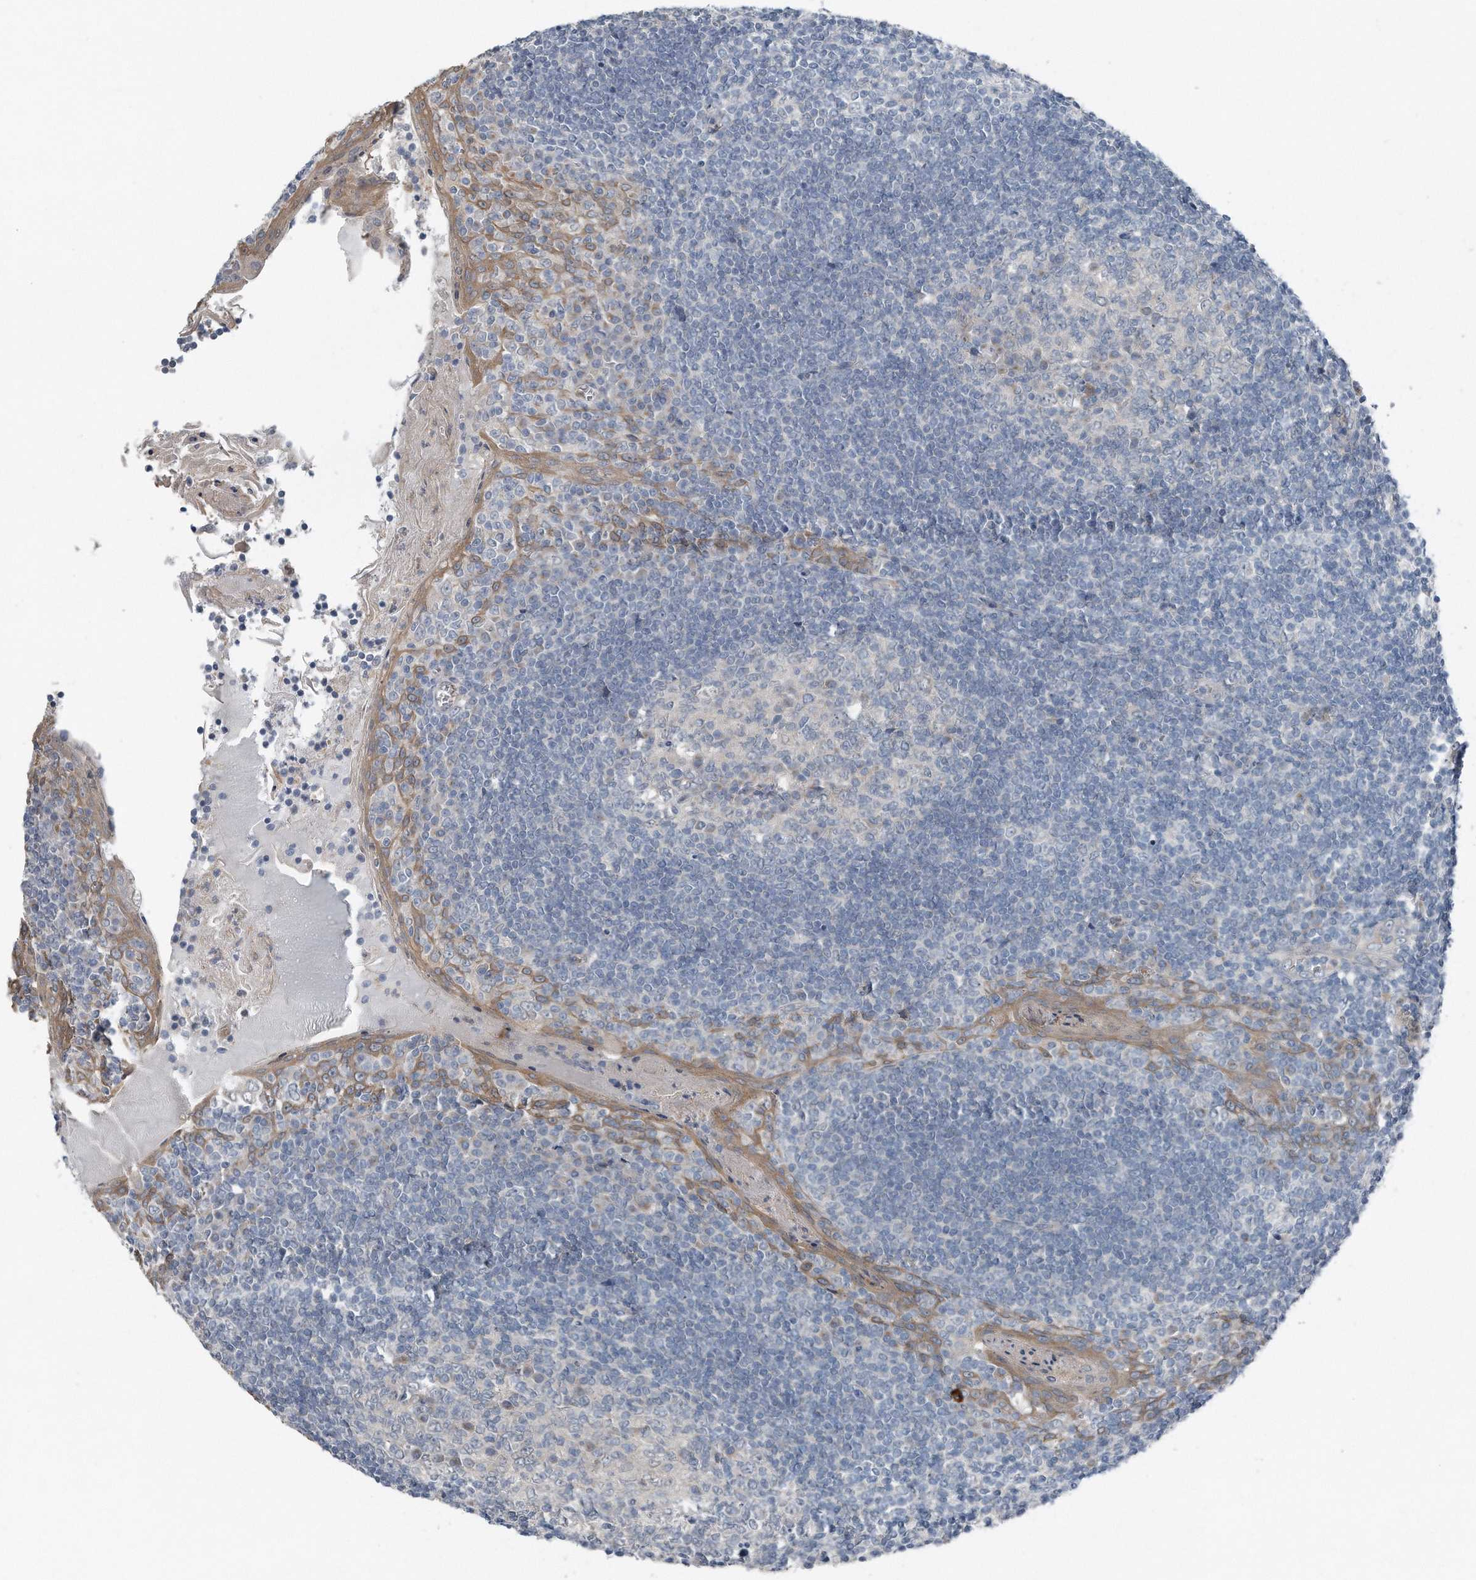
{"staining": {"intensity": "negative", "quantity": "none", "location": "none"}, "tissue": "tonsil", "cell_type": "Germinal center cells", "image_type": "normal", "snomed": [{"axis": "morphology", "description": "Normal tissue, NOS"}, {"axis": "topography", "description": "Tonsil"}], "caption": "A photomicrograph of tonsil stained for a protein reveals no brown staining in germinal center cells. (Brightfield microscopy of DAB immunohistochemistry at high magnification).", "gene": "YRDC", "patient": {"sex": "male", "age": 27}}